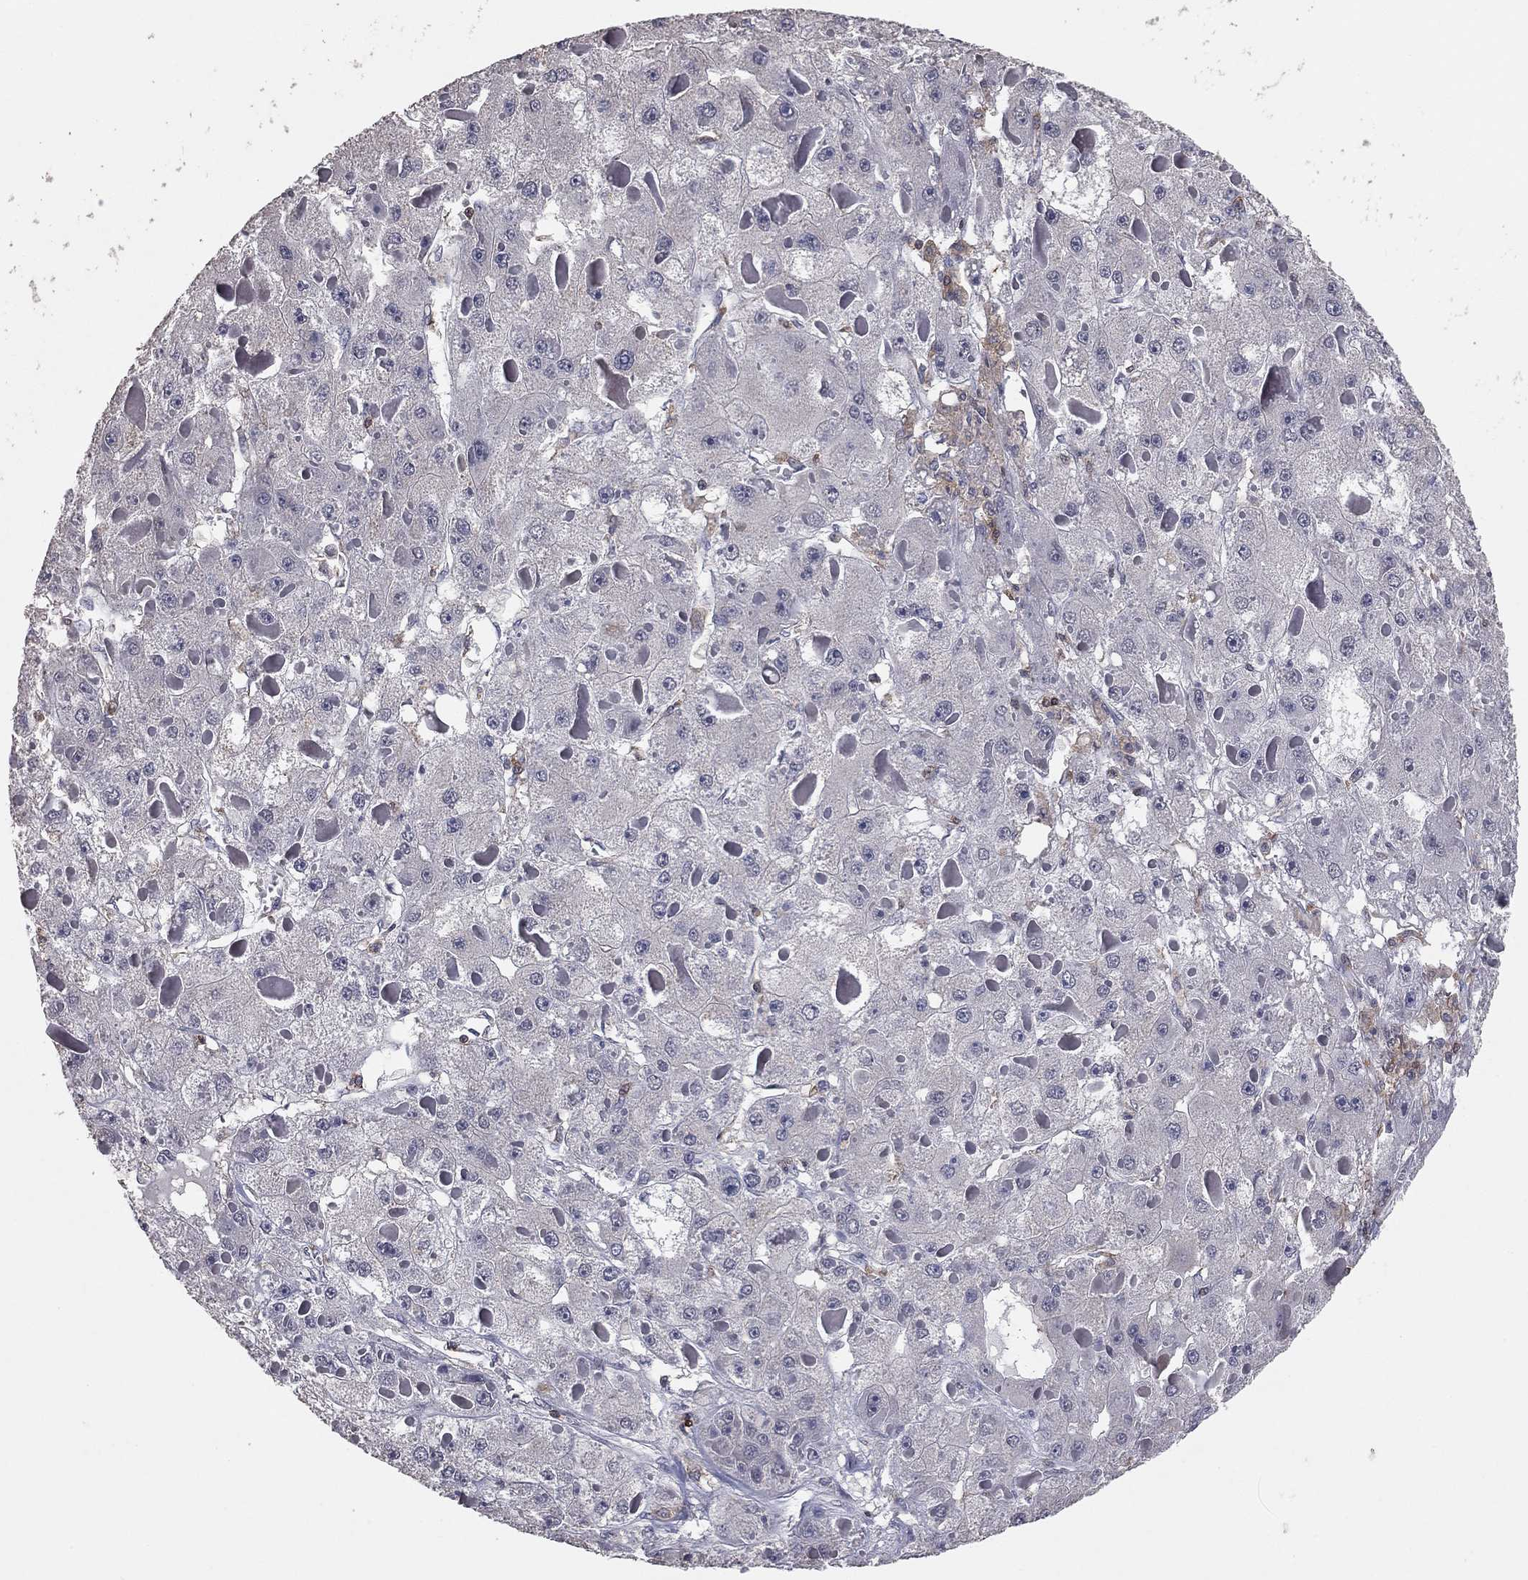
{"staining": {"intensity": "negative", "quantity": "none", "location": "none"}, "tissue": "liver cancer", "cell_type": "Tumor cells", "image_type": "cancer", "snomed": [{"axis": "morphology", "description": "Carcinoma, Hepatocellular, NOS"}, {"axis": "topography", "description": "Liver"}], "caption": "The micrograph demonstrates no staining of tumor cells in liver cancer.", "gene": "PSTPIP1", "patient": {"sex": "female", "age": 73}}